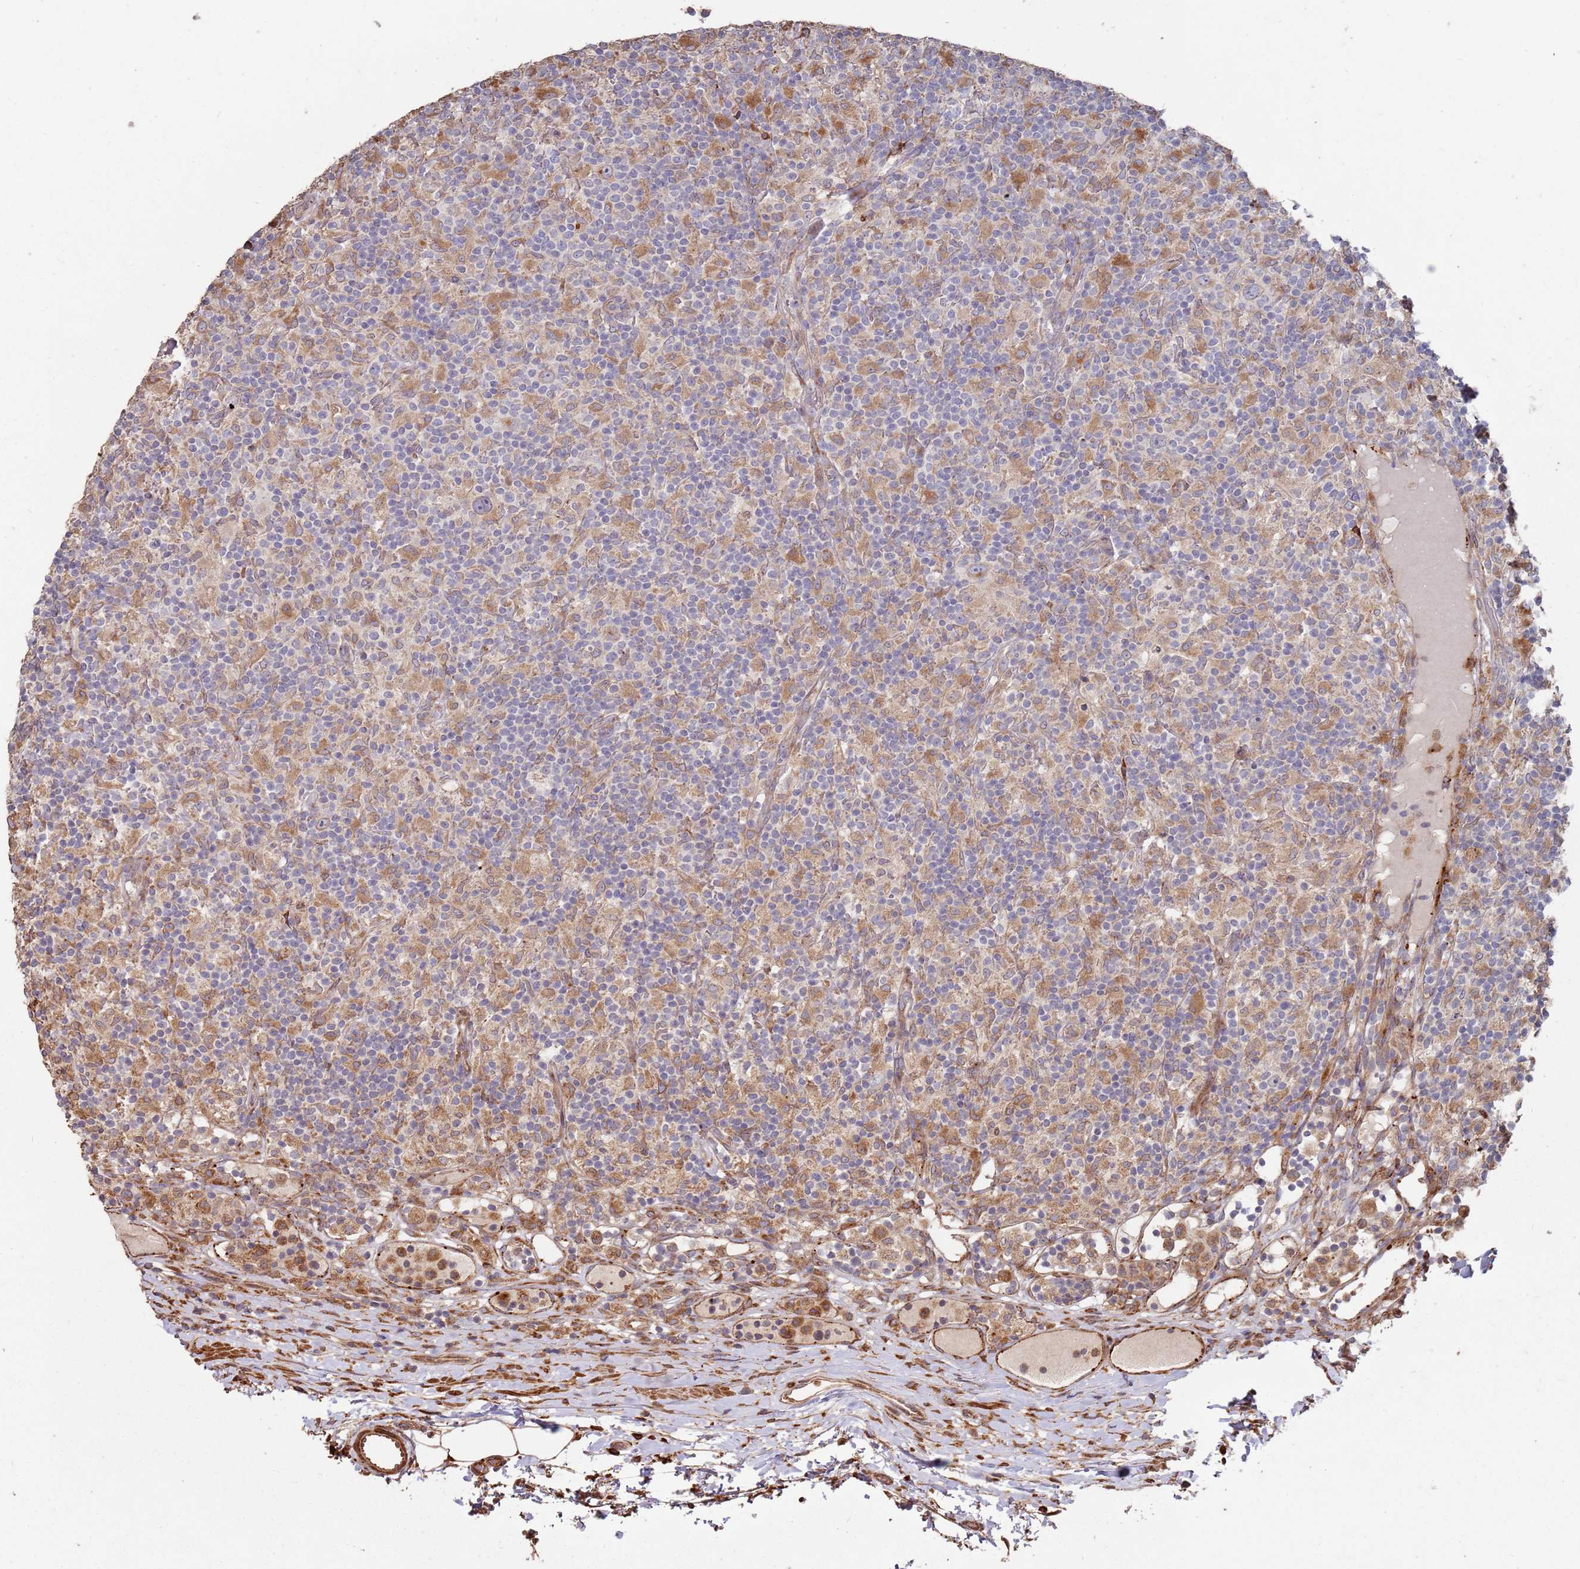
{"staining": {"intensity": "moderate", "quantity": "<25%", "location": "cytoplasmic/membranous"}, "tissue": "lymphoma", "cell_type": "Tumor cells", "image_type": "cancer", "snomed": [{"axis": "morphology", "description": "Hodgkin's disease, NOS"}, {"axis": "topography", "description": "Lymph node"}], "caption": "DAB immunohistochemical staining of human Hodgkin's disease exhibits moderate cytoplasmic/membranous protein positivity in about <25% of tumor cells.", "gene": "LACC1", "patient": {"sex": "male", "age": 70}}